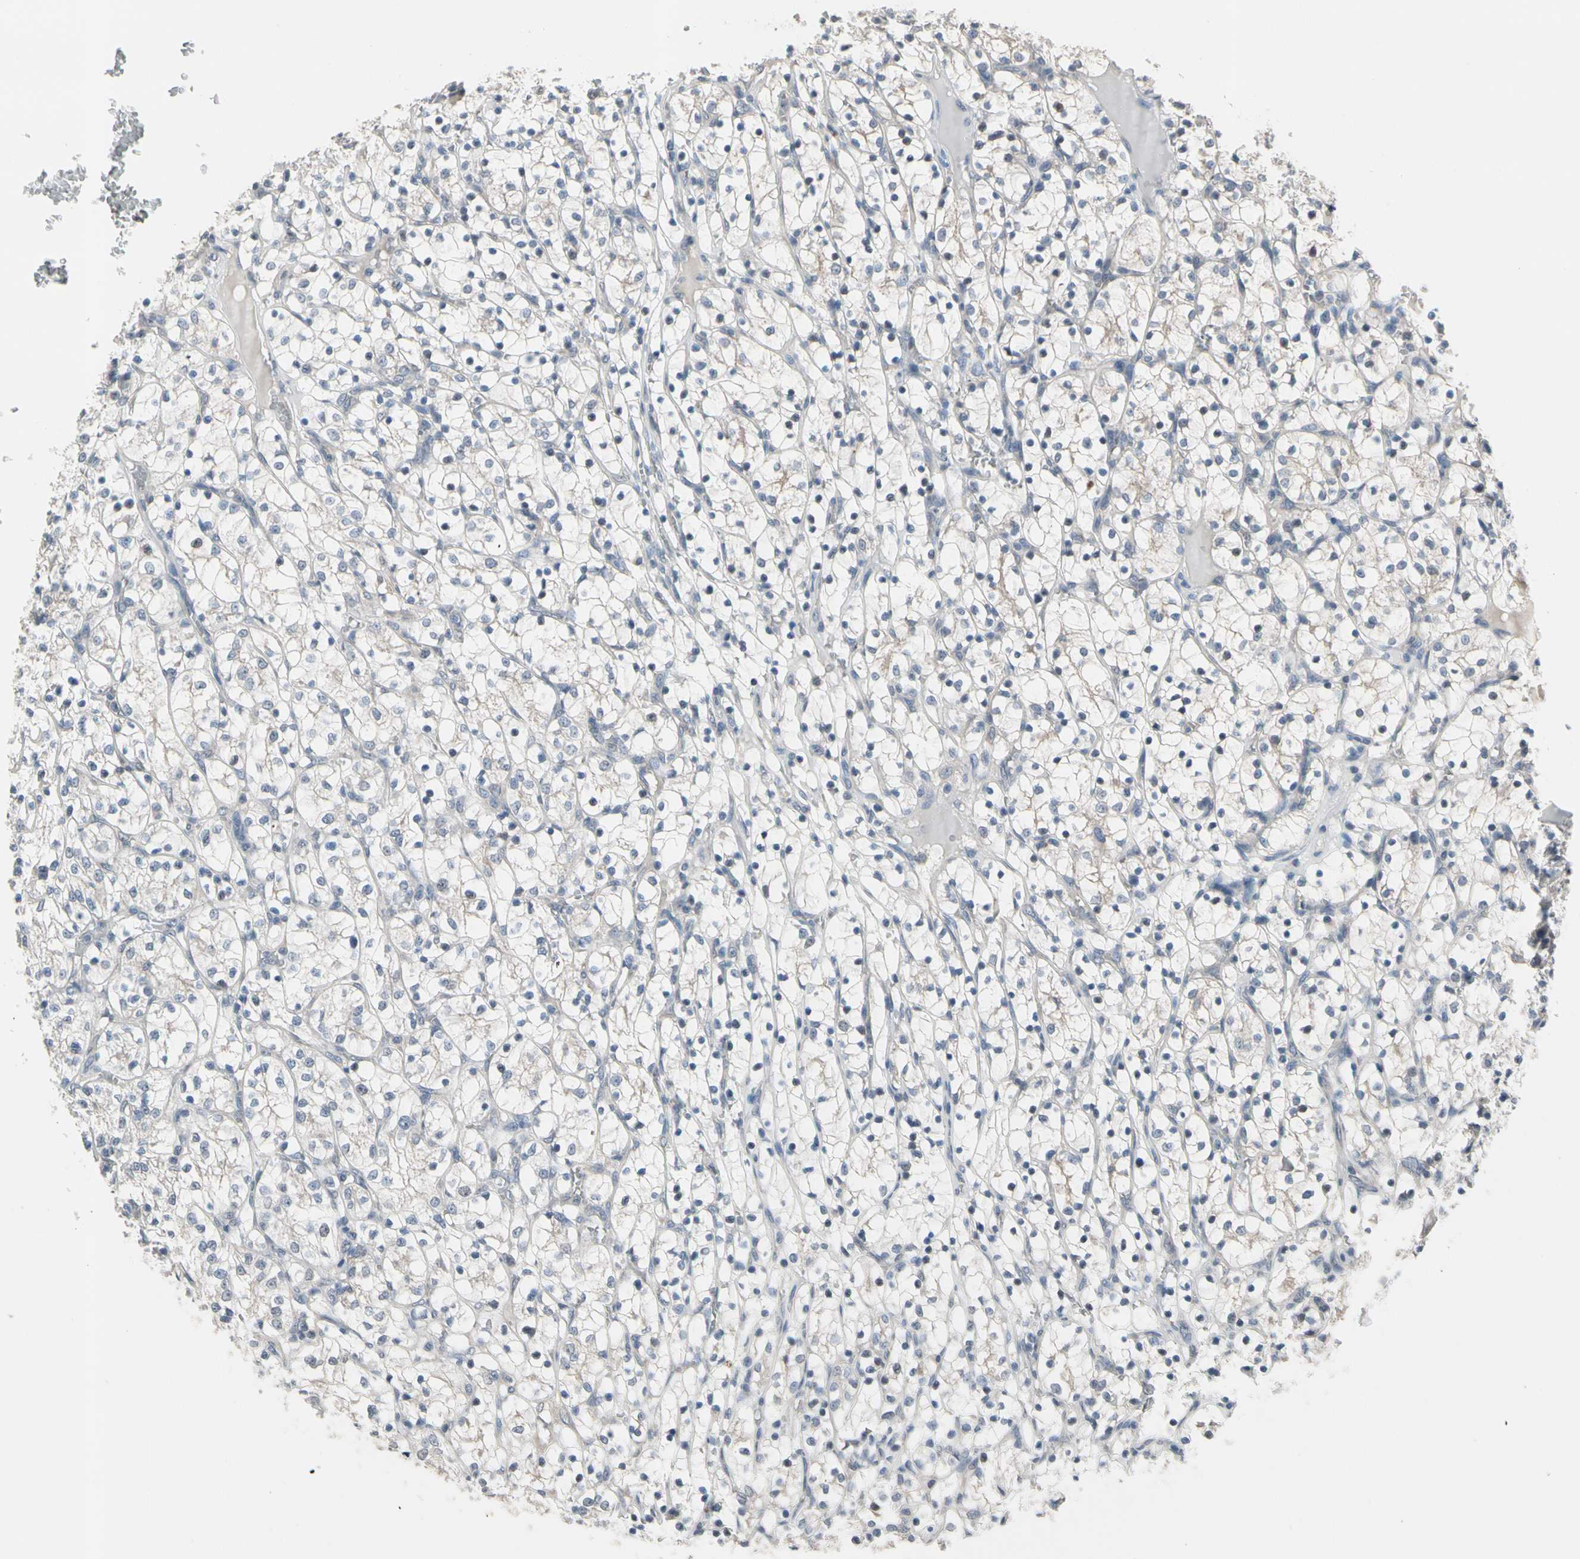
{"staining": {"intensity": "negative", "quantity": "none", "location": "none"}, "tissue": "renal cancer", "cell_type": "Tumor cells", "image_type": "cancer", "snomed": [{"axis": "morphology", "description": "Adenocarcinoma, NOS"}, {"axis": "topography", "description": "Kidney"}], "caption": "This histopathology image is of renal cancer (adenocarcinoma) stained with IHC to label a protein in brown with the nuclei are counter-stained blue. There is no staining in tumor cells. The staining was performed using DAB (3,3'-diaminobenzidine) to visualize the protein expression in brown, while the nuclei were stained in blue with hematoxylin (Magnification: 20x).", "gene": "SV2A", "patient": {"sex": "female", "age": 69}}